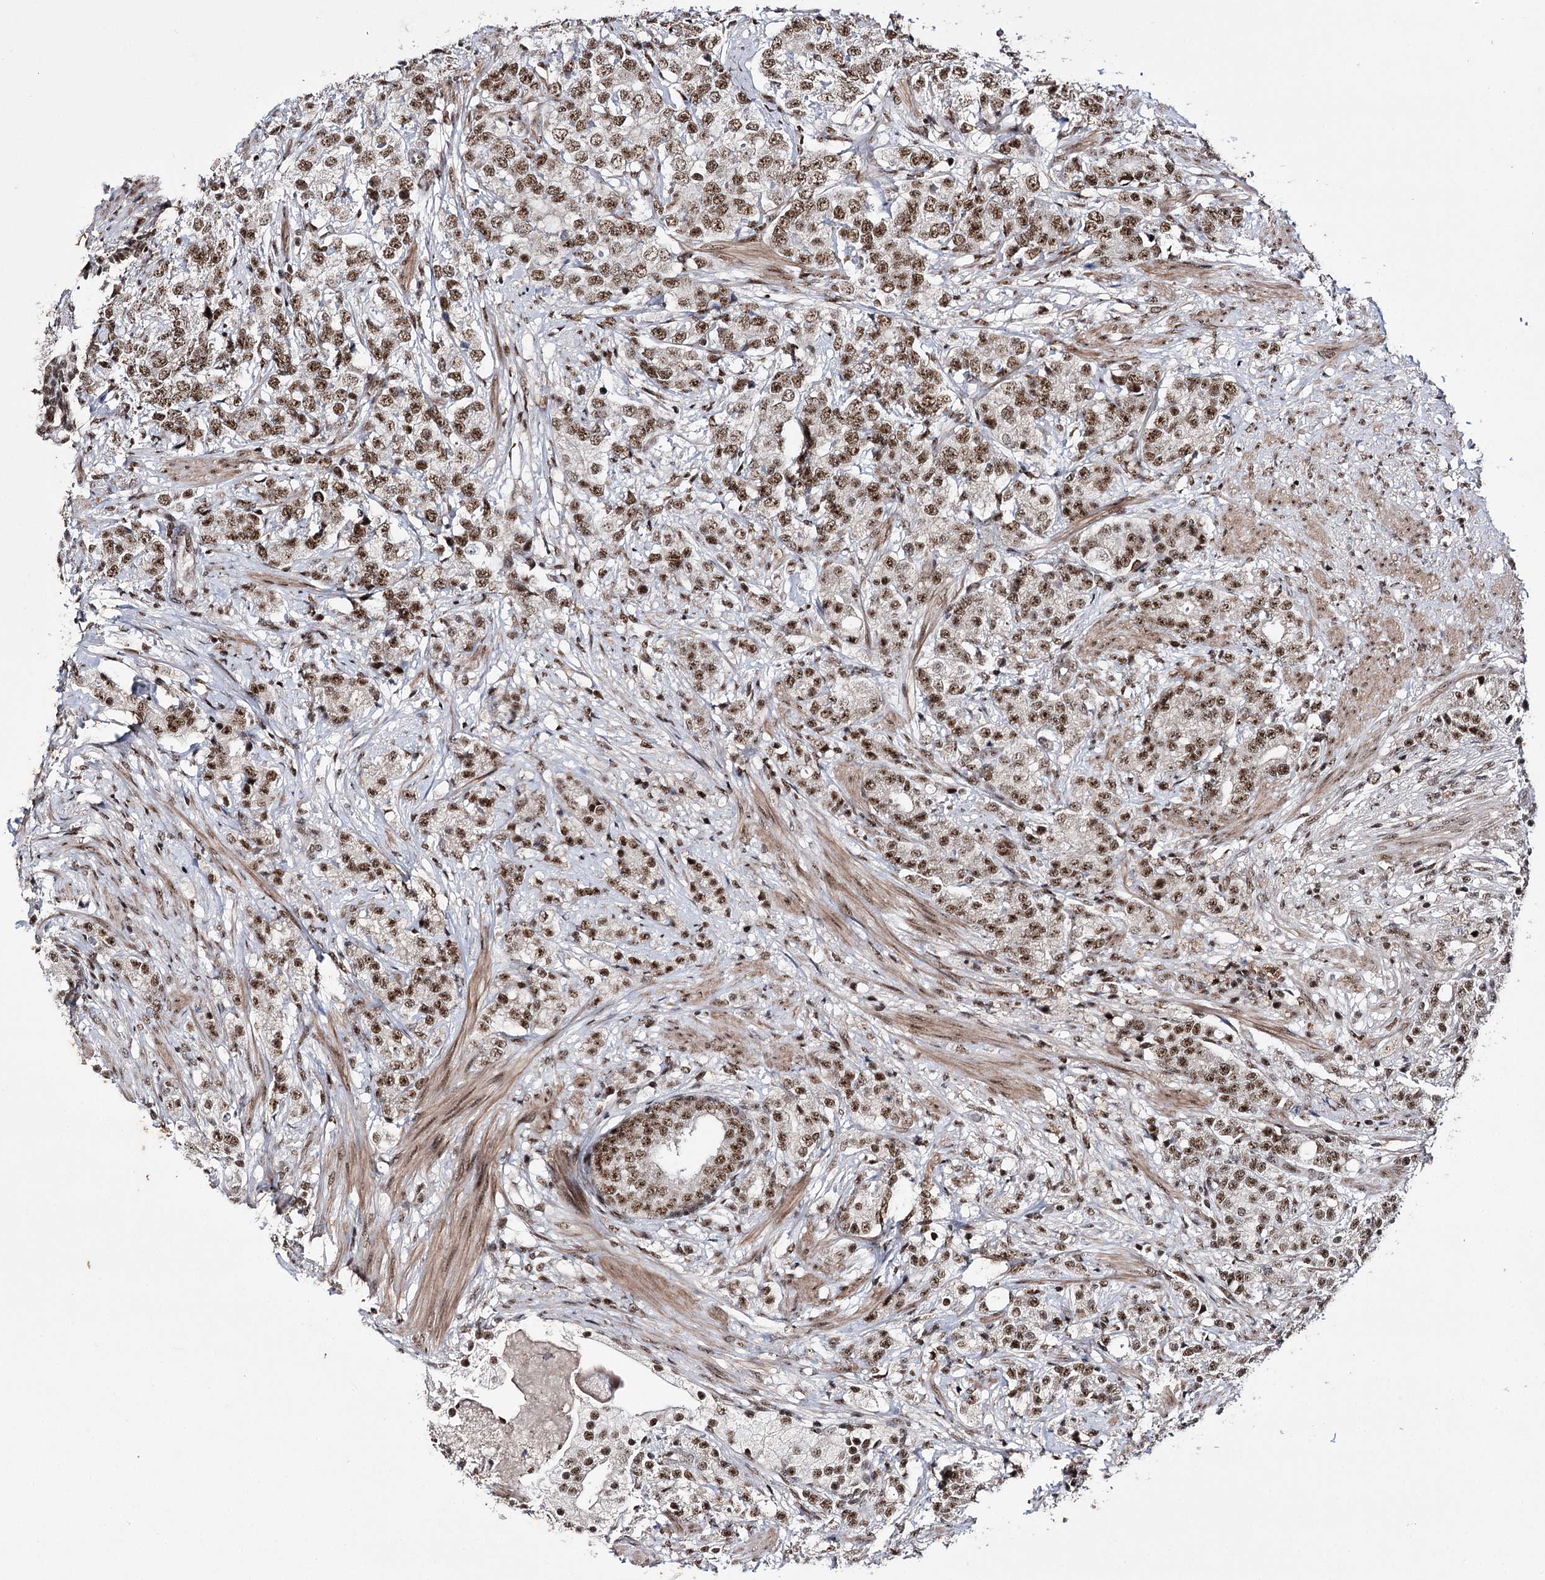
{"staining": {"intensity": "moderate", "quantity": ">75%", "location": "nuclear"}, "tissue": "prostate cancer", "cell_type": "Tumor cells", "image_type": "cancer", "snomed": [{"axis": "morphology", "description": "Adenocarcinoma, High grade"}, {"axis": "topography", "description": "Prostate"}], "caption": "About >75% of tumor cells in prostate adenocarcinoma (high-grade) exhibit moderate nuclear protein staining as visualized by brown immunohistochemical staining.", "gene": "PRPF40A", "patient": {"sex": "male", "age": 69}}